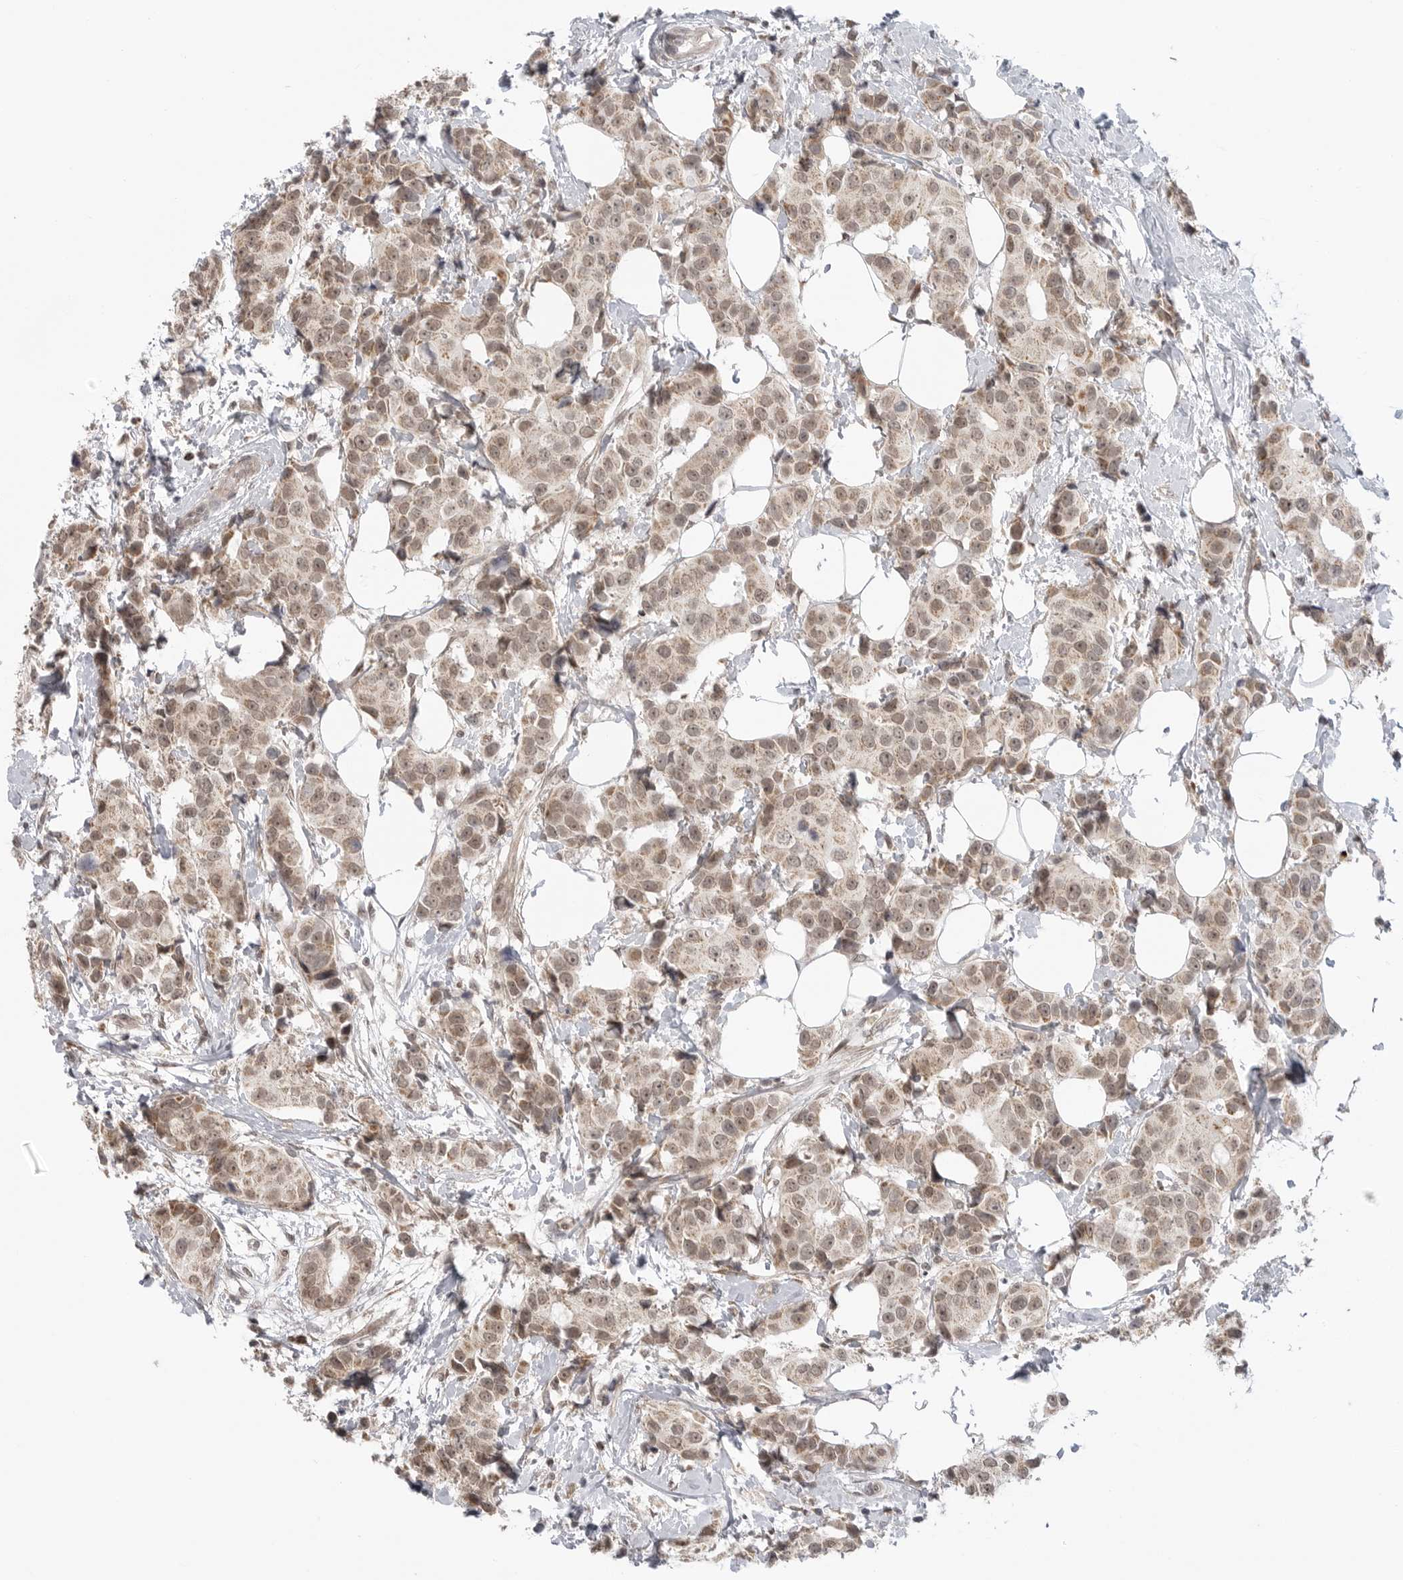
{"staining": {"intensity": "weak", "quantity": ">75%", "location": "cytoplasmic/membranous,nuclear"}, "tissue": "breast cancer", "cell_type": "Tumor cells", "image_type": "cancer", "snomed": [{"axis": "morphology", "description": "Normal tissue, NOS"}, {"axis": "morphology", "description": "Duct carcinoma"}, {"axis": "topography", "description": "Breast"}], "caption": "Immunohistochemistry (IHC) photomicrograph of neoplastic tissue: human breast cancer (invasive ductal carcinoma) stained using immunohistochemistry shows low levels of weak protein expression localized specifically in the cytoplasmic/membranous and nuclear of tumor cells, appearing as a cytoplasmic/membranous and nuclear brown color.", "gene": "KALRN", "patient": {"sex": "female", "age": 39}}